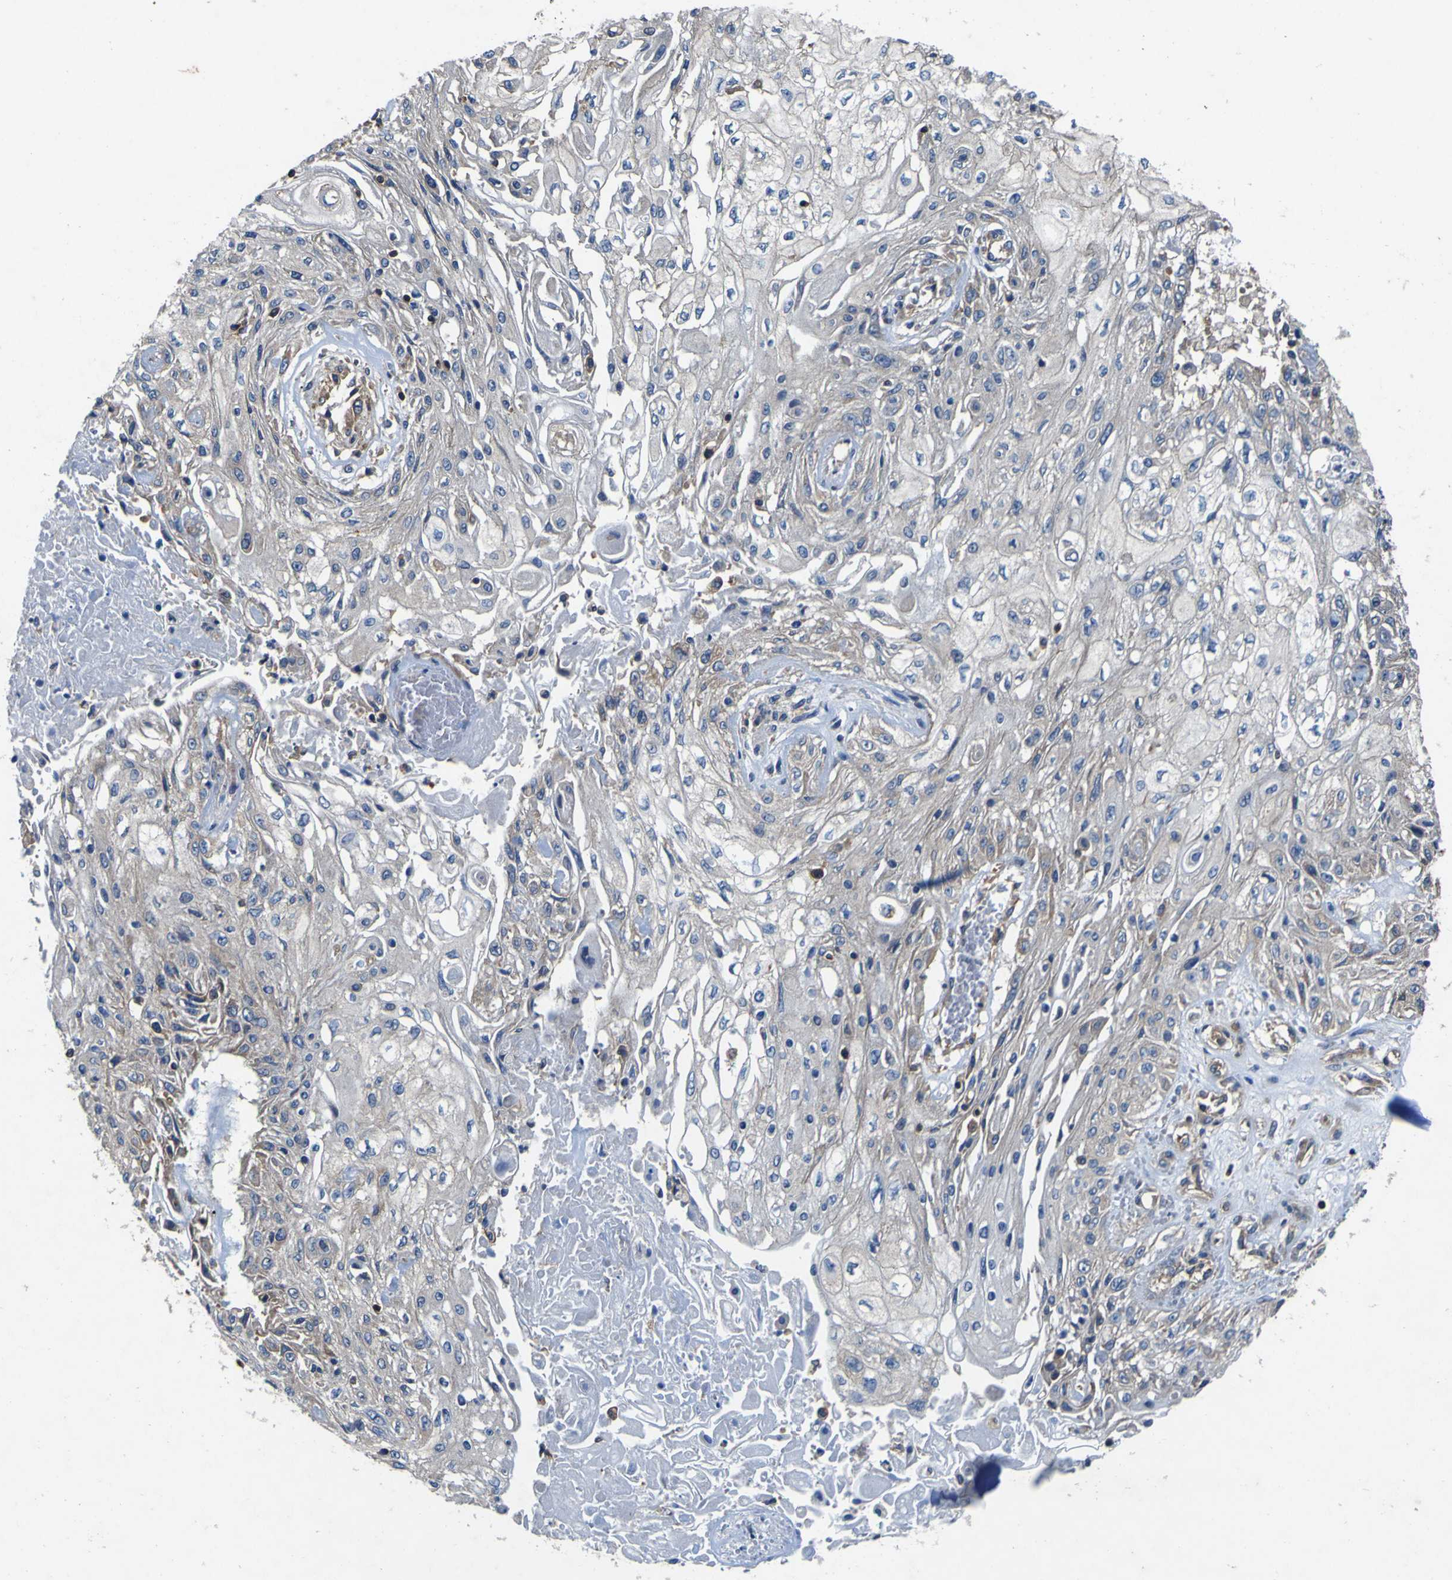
{"staining": {"intensity": "moderate", "quantity": "25%-75%", "location": "cytoplasmic/membranous"}, "tissue": "skin cancer", "cell_type": "Tumor cells", "image_type": "cancer", "snomed": [{"axis": "morphology", "description": "Squamous cell carcinoma, NOS"}, {"axis": "topography", "description": "Skin"}], "caption": "IHC histopathology image of human skin cancer stained for a protein (brown), which demonstrates medium levels of moderate cytoplasmic/membranous staining in about 25%-75% of tumor cells.", "gene": "CNR2", "patient": {"sex": "male", "age": 75}}